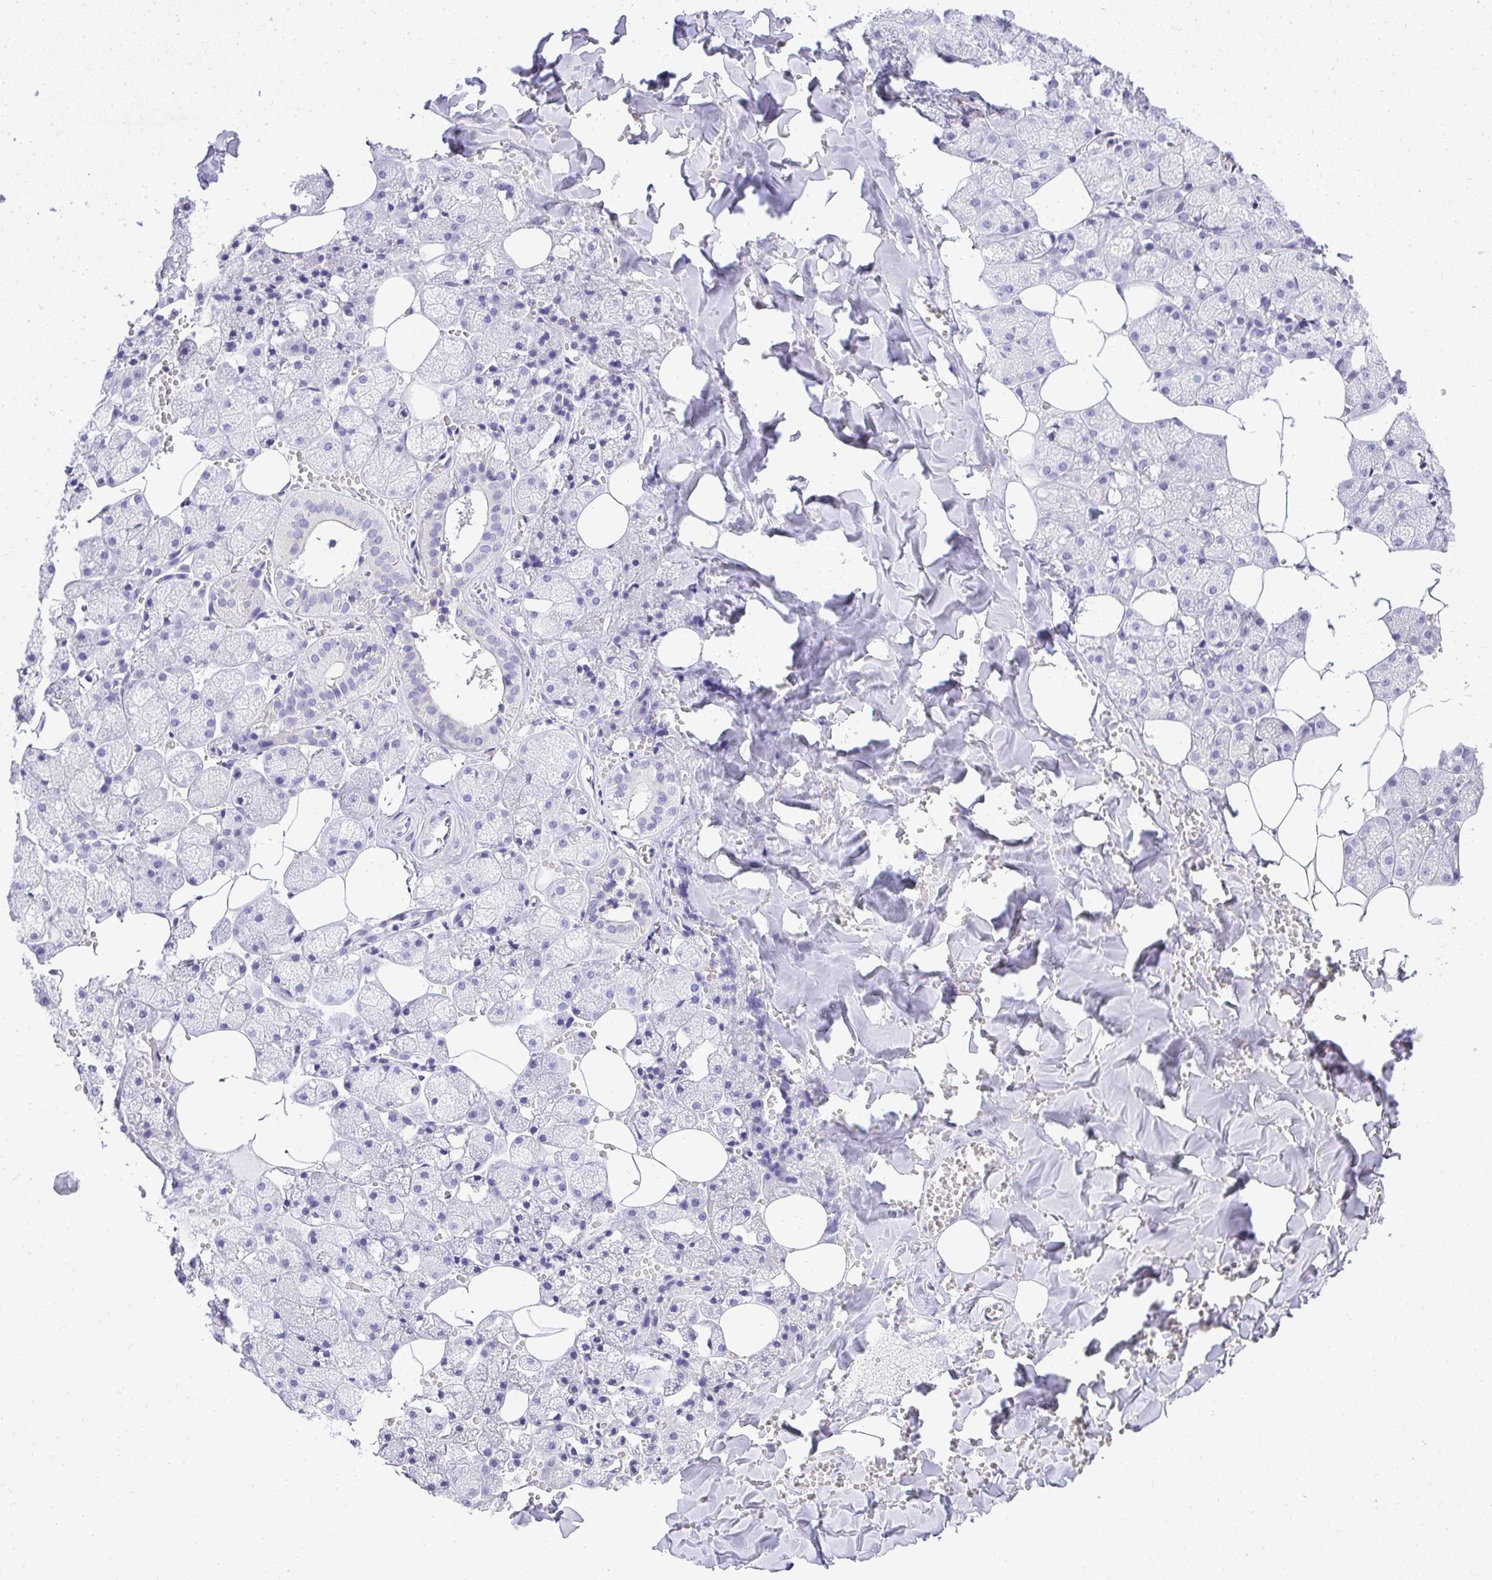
{"staining": {"intensity": "negative", "quantity": "none", "location": "none"}, "tissue": "salivary gland", "cell_type": "Glandular cells", "image_type": "normal", "snomed": [{"axis": "morphology", "description": "Normal tissue, NOS"}, {"axis": "topography", "description": "Salivary gland"}, {"axis": "topography", "description": "Peripheral nerve tissue"}], "caption": "Immunohistochemistry (IHC) histopathology image of unremarkable salivary gland stained for a protein (brown), which displays no expression in glandular cells. Brightfield microscopy of immunohistochemistry (IHC) stained with DAB (3,3'-diaminobenzidine) (brown) and hematoxylin (blue), captured at high magnification.", "gene": "PLPPR3", "patient": {"sex": "male", "age": 38}}